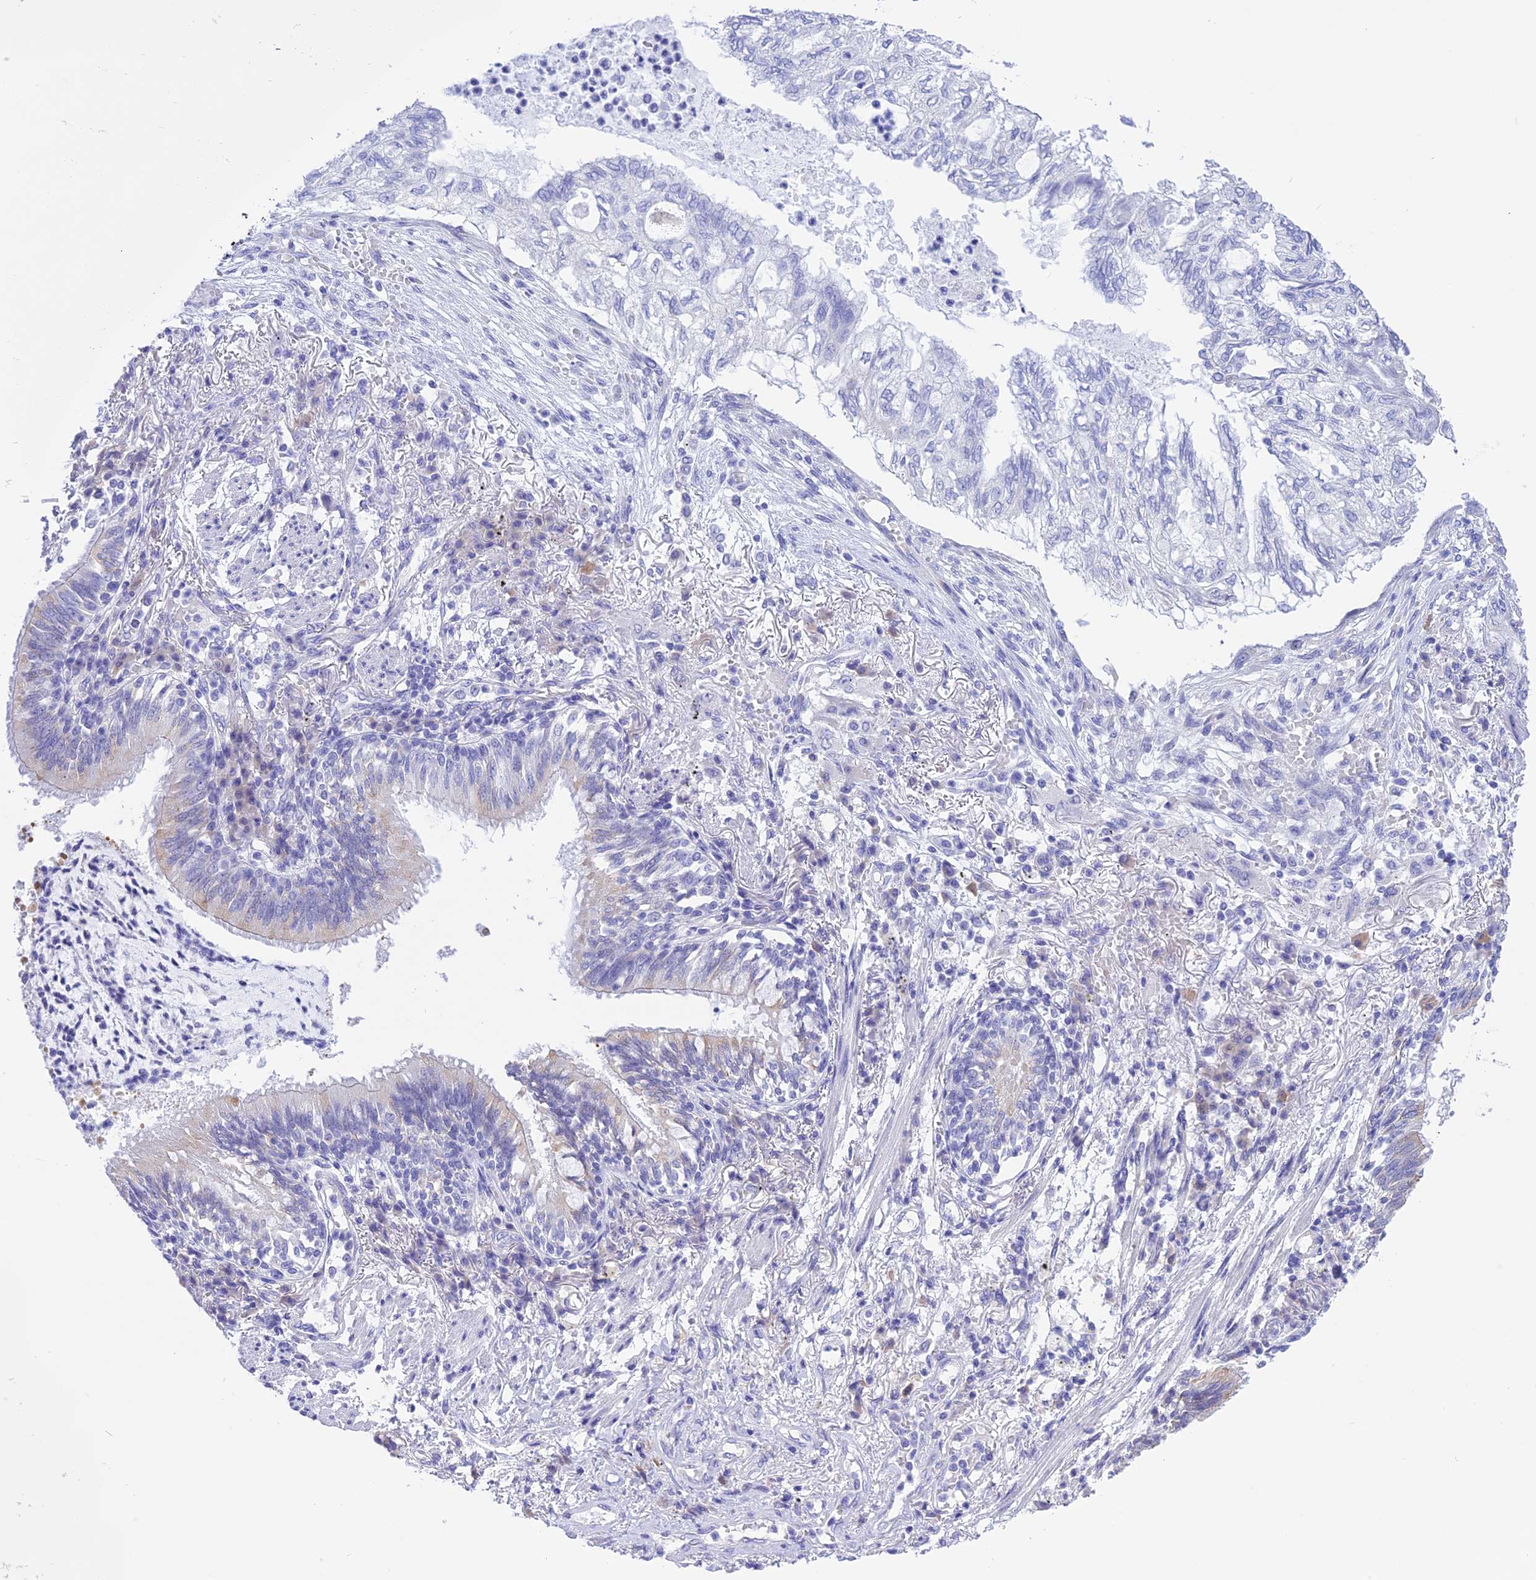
{"staining": {"intensity": "negative", "quantity": "none", "location": "none"}, "tissue": "lung cancer", "cell_type": "Tumor cells", "image_type": "cancer", "snomed": [{"axis": "morphology", "description": "Adenocarcinoma, NOS"}, {"axis": "topography", "description": "Lung"}], "caption": "Human adenocarcinoma (lung) stained for a protein using immunohistochemistry reveals no expression in tumor cells.", "gene": "DCAF16", "patient": {"sex": "female", "age": 70}}